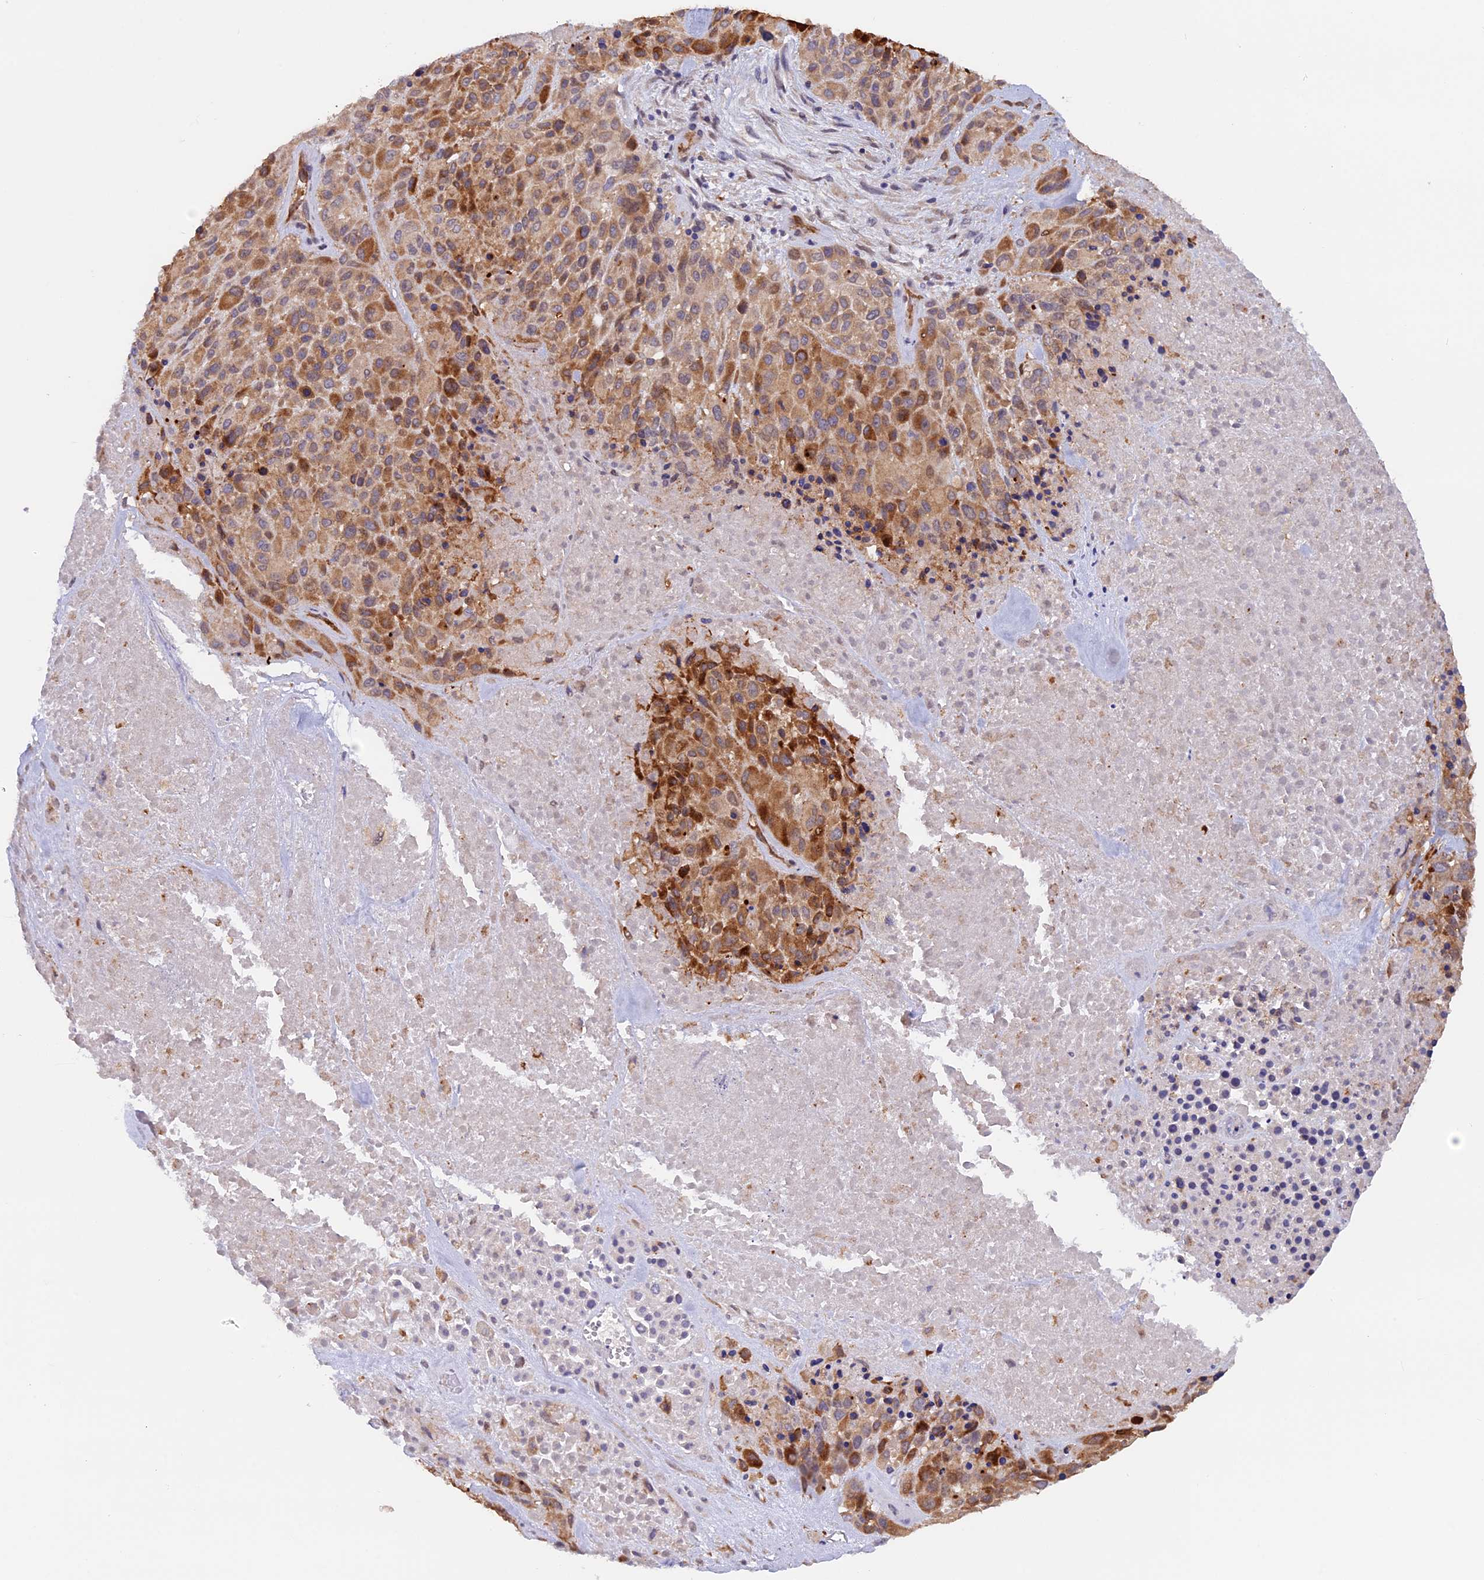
{"staining": {"intensity": "moderate", "quantity": ">75%", "location": "cytoplasmic/membranous"}, "tissue": "melanoma", "cell_type": "Tumor cells", "image_type": "cancer", "snomed": [{"axis": "morphology", "description": "Malignant melanoma, Metastatic site"}, {"axis": "topography", "description": "Skin"}], "caption": "A medium amount of moderate cytoplasmic/membranous positivity is identified in approximately >75% of tumor cells in melanoma tissue.", "gene": "DUS3L", "patient": {"sex": "female", "age": 81}}